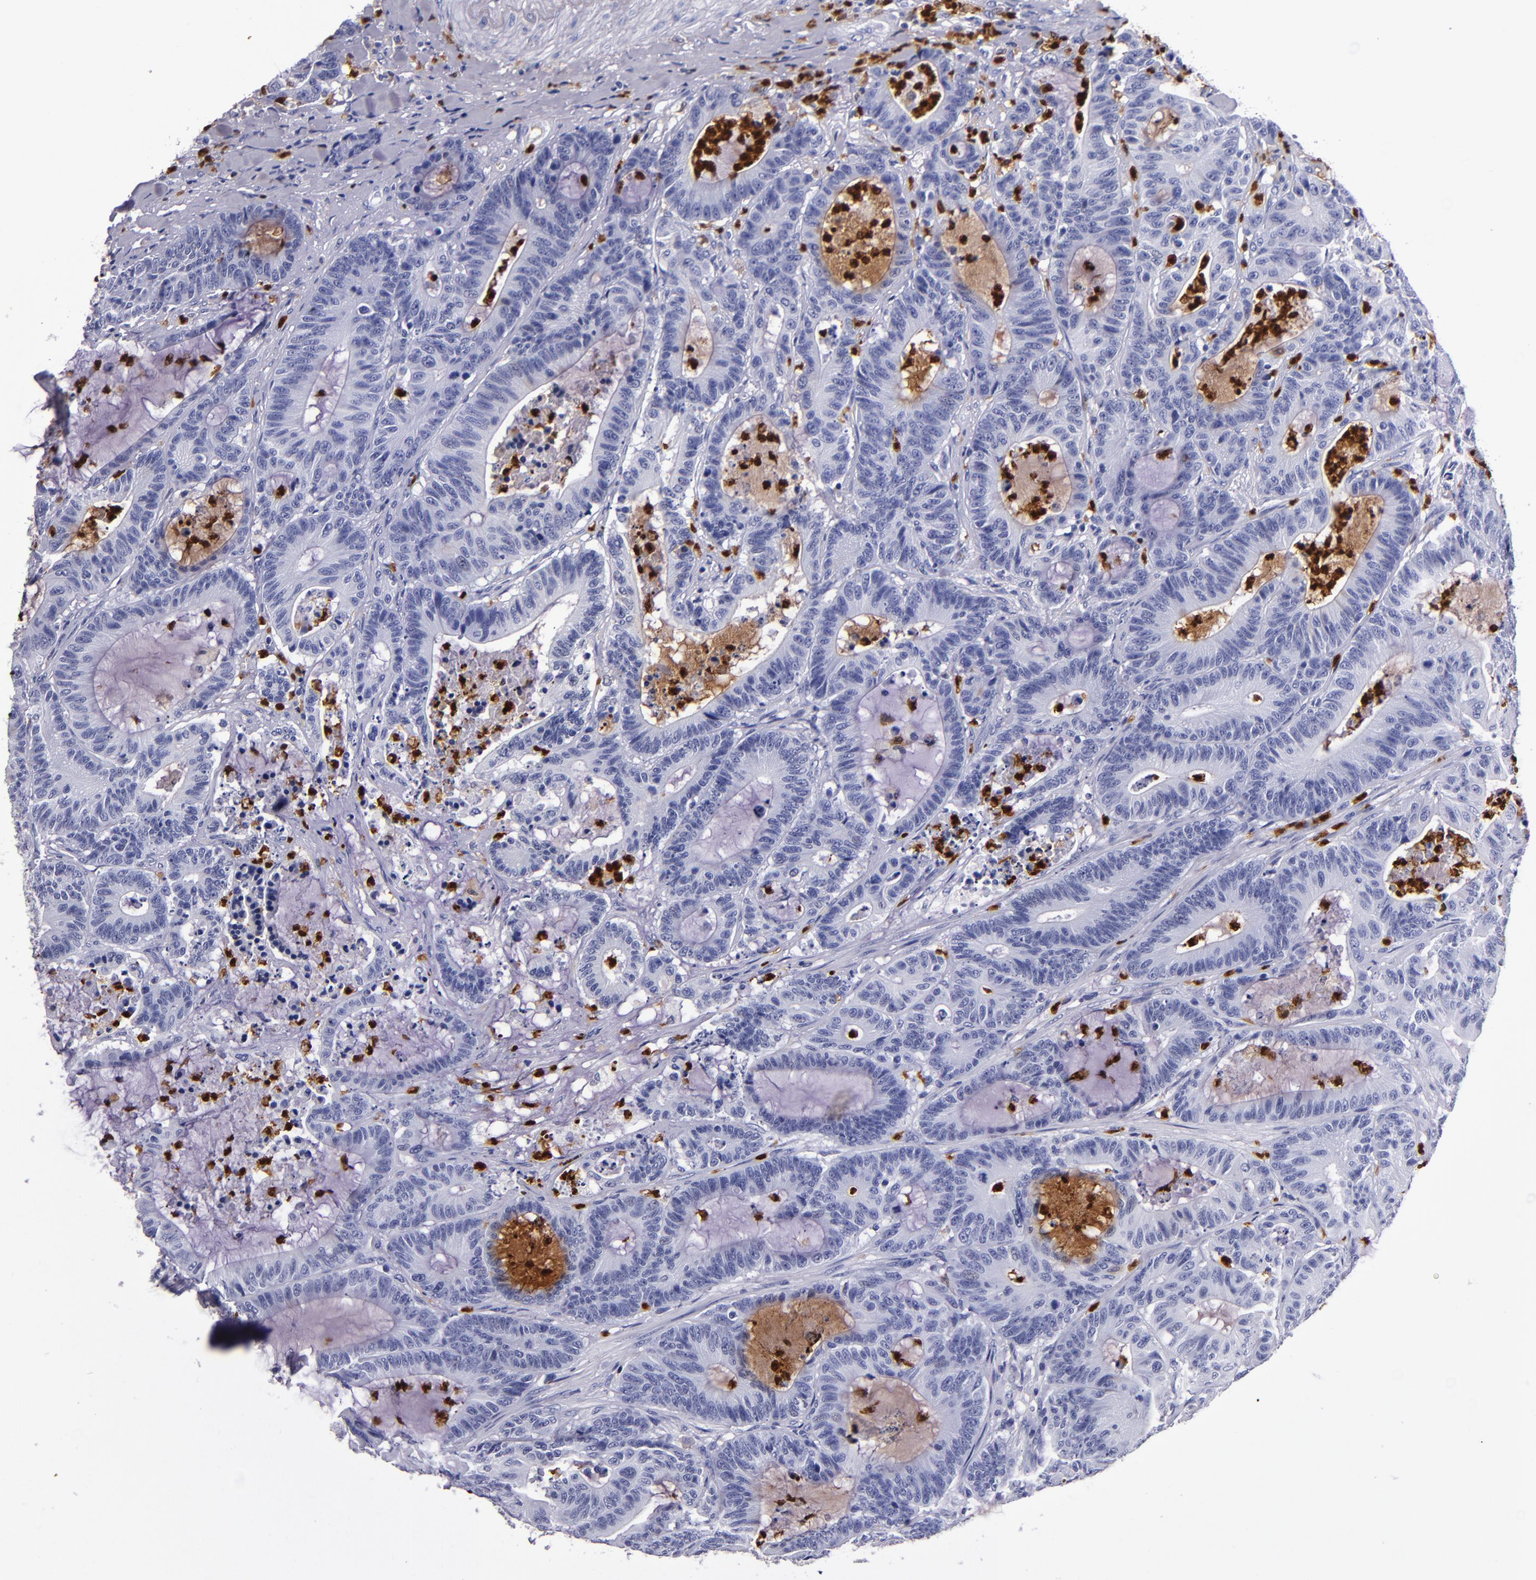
{"staining": {"intensity": "negative", "quantity": "none", "location": "none"}, "tissue": "colorectal cancer", "cell_type": "Tumor cells", "image_type": "cancer", "snomed": [{"axis": "morphology", "description": "Adenocarcinoma, NOS"}, {"axis": "topography", "description": "Colon"}], "caption": "Tumor cells are negative for brown protein staining in colorectal cancer (adenocarcinoma). Nuclei are stained in blue.", "gene": "S100A8", "patient": {"sex": "female", "age": 84}}